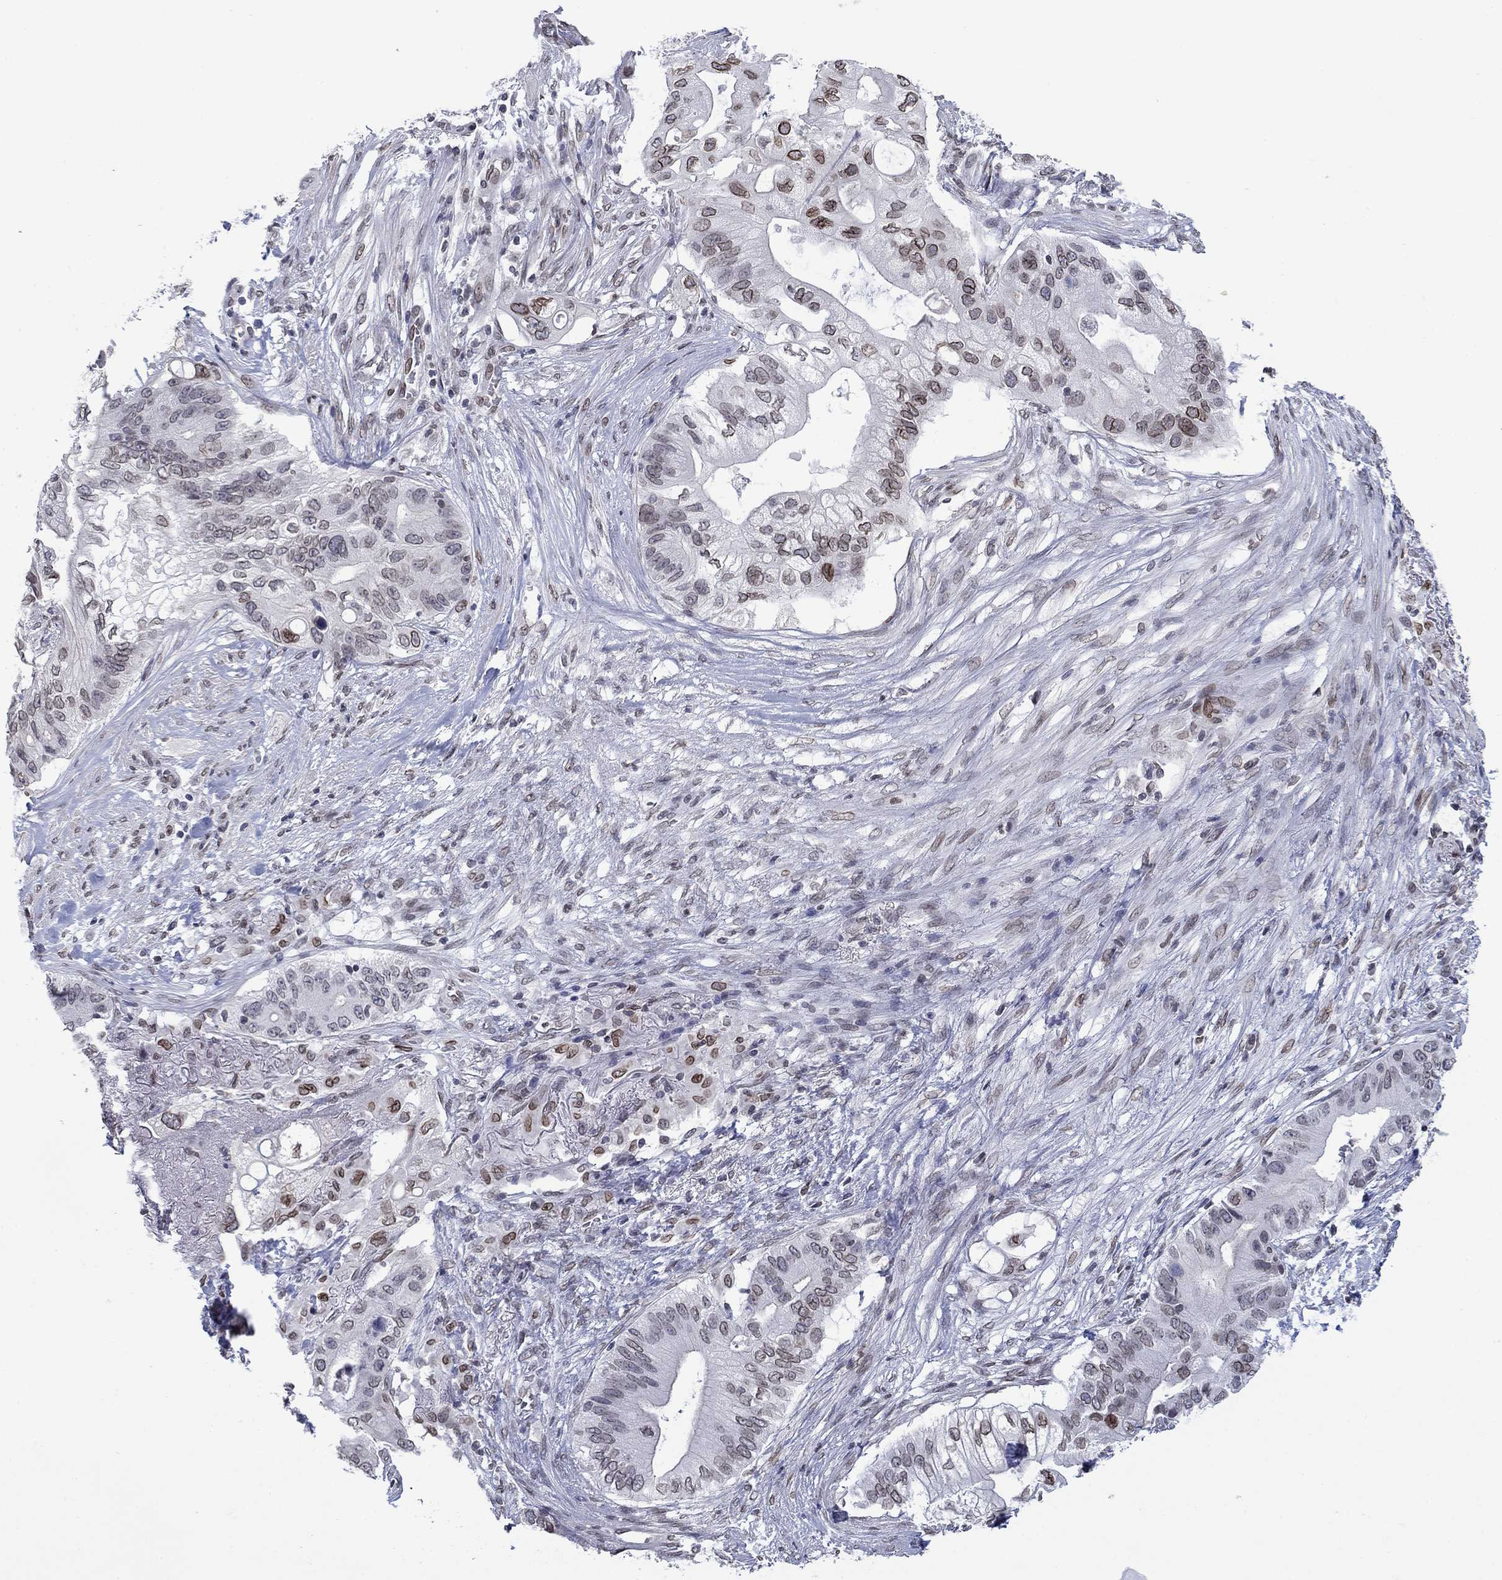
{"staining": {"intensity": "strong", "quantity": "<25%", "location": "cytoplasmic/membranous,nuclear"}, "tissue": "pancreatic cancer", "cell_type": "Tumor cells", "image_type": "cancer", "snomed": [{"axis": "morphology", "description": "Adenocarcinoma, NOS"}, {"axis": "topography", "description": "Pancreas"}], "caption": "Strong cytoplasmic/membranous and nuclear protein positivity is seen in approximately <25% of tumor cells in adenocarcinoma (pancreatic). (DAB IHC, brown staining for protein, blue staining for nuclei).", "gene": "TOR1AIP1", "patient": {"sex": "female", "age": 72}}